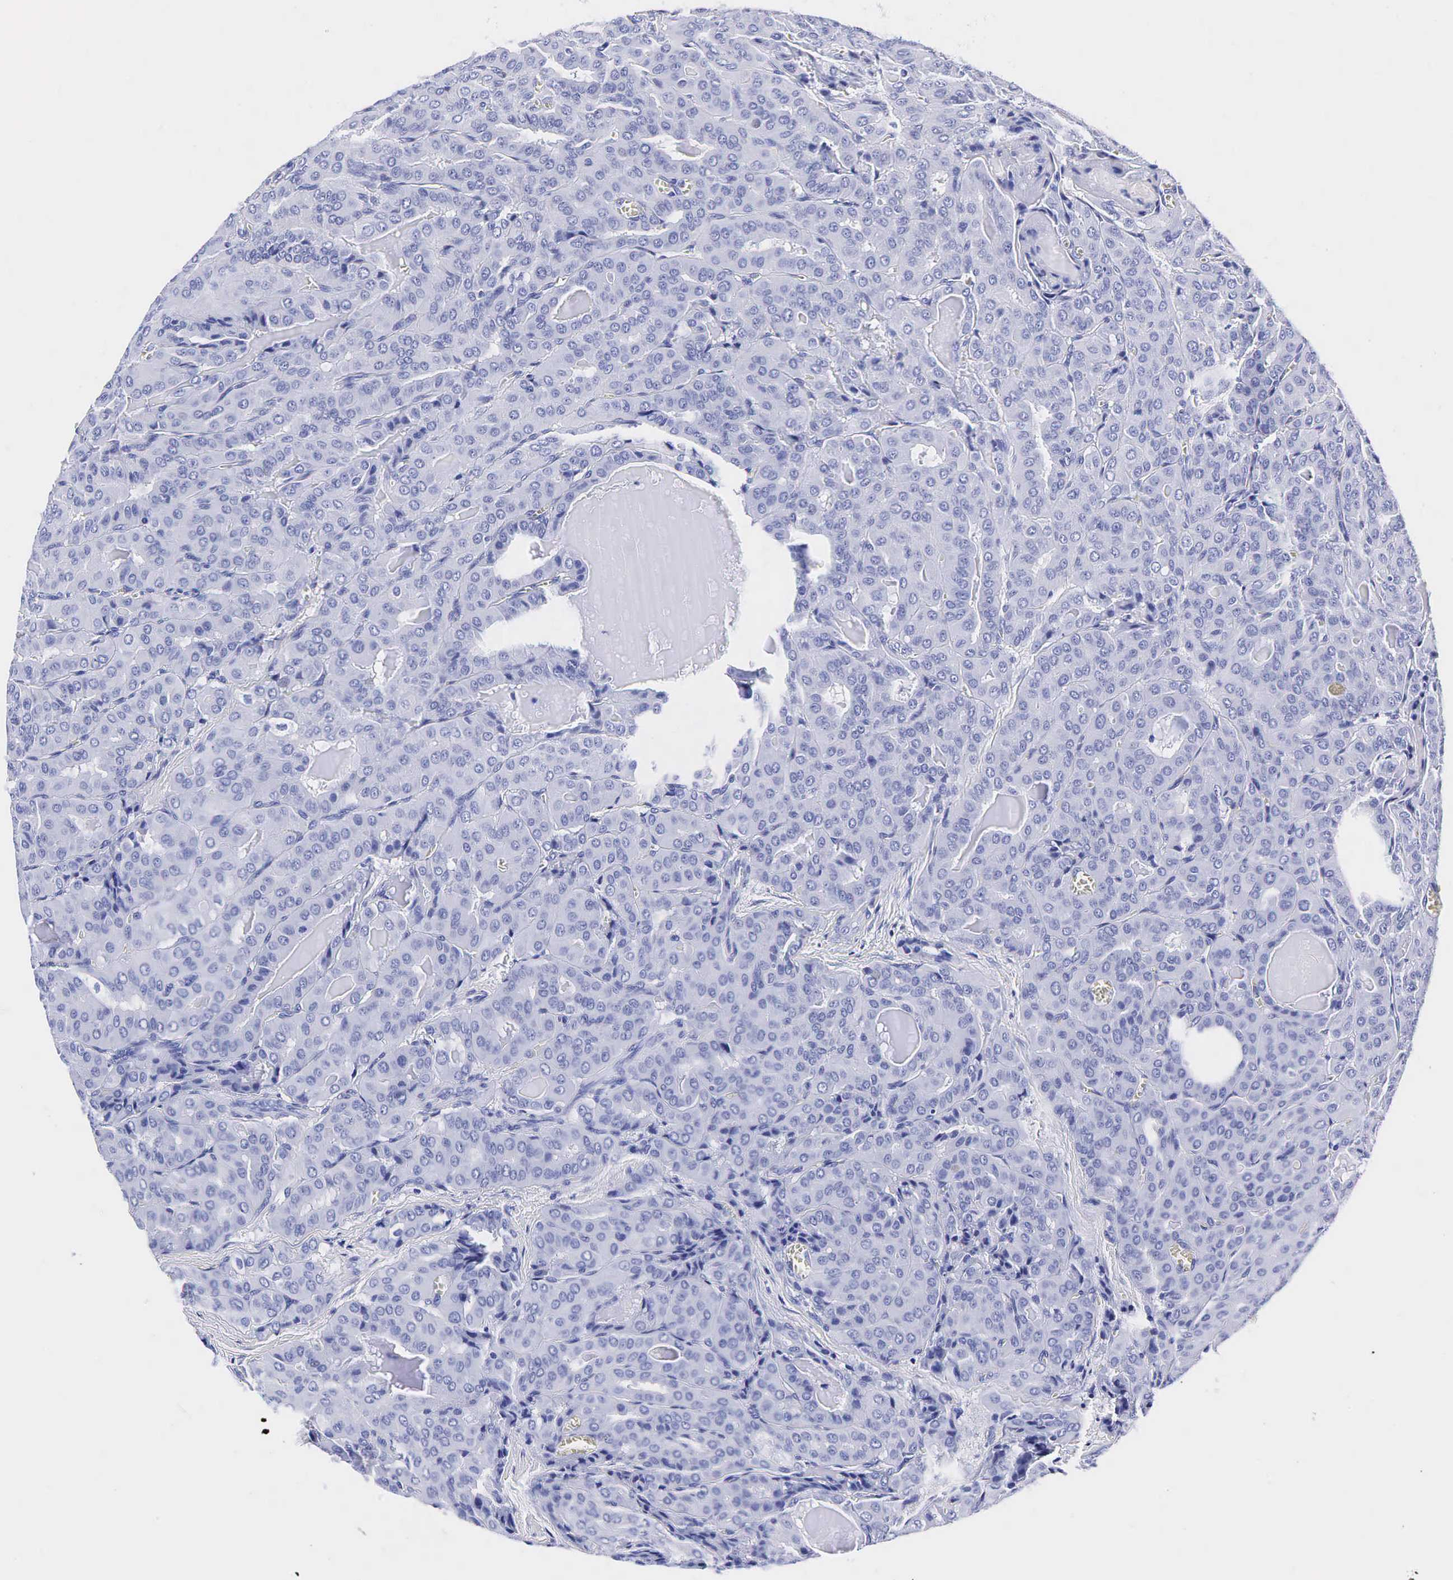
{"staining": {"intensity": "negative", "quantity": "none", "location": "none"}, "tissue": "thyroid cancer", "cell_type": "Tumor cells", "image_type": "cancer", "snomed": [{"axis": "morphology", "description": "Papillary adenocarcinoma, NOS"}, {"axis": "topography", "description": "Thyroid gland"}], "caption": "An image of thyroid cancer (papillary adenocarcinoma) stained for a protein demonstrates no brown staining in tumor cells.", "gene": "KLK3", "patient": {"sex": "female", "age": 71}}